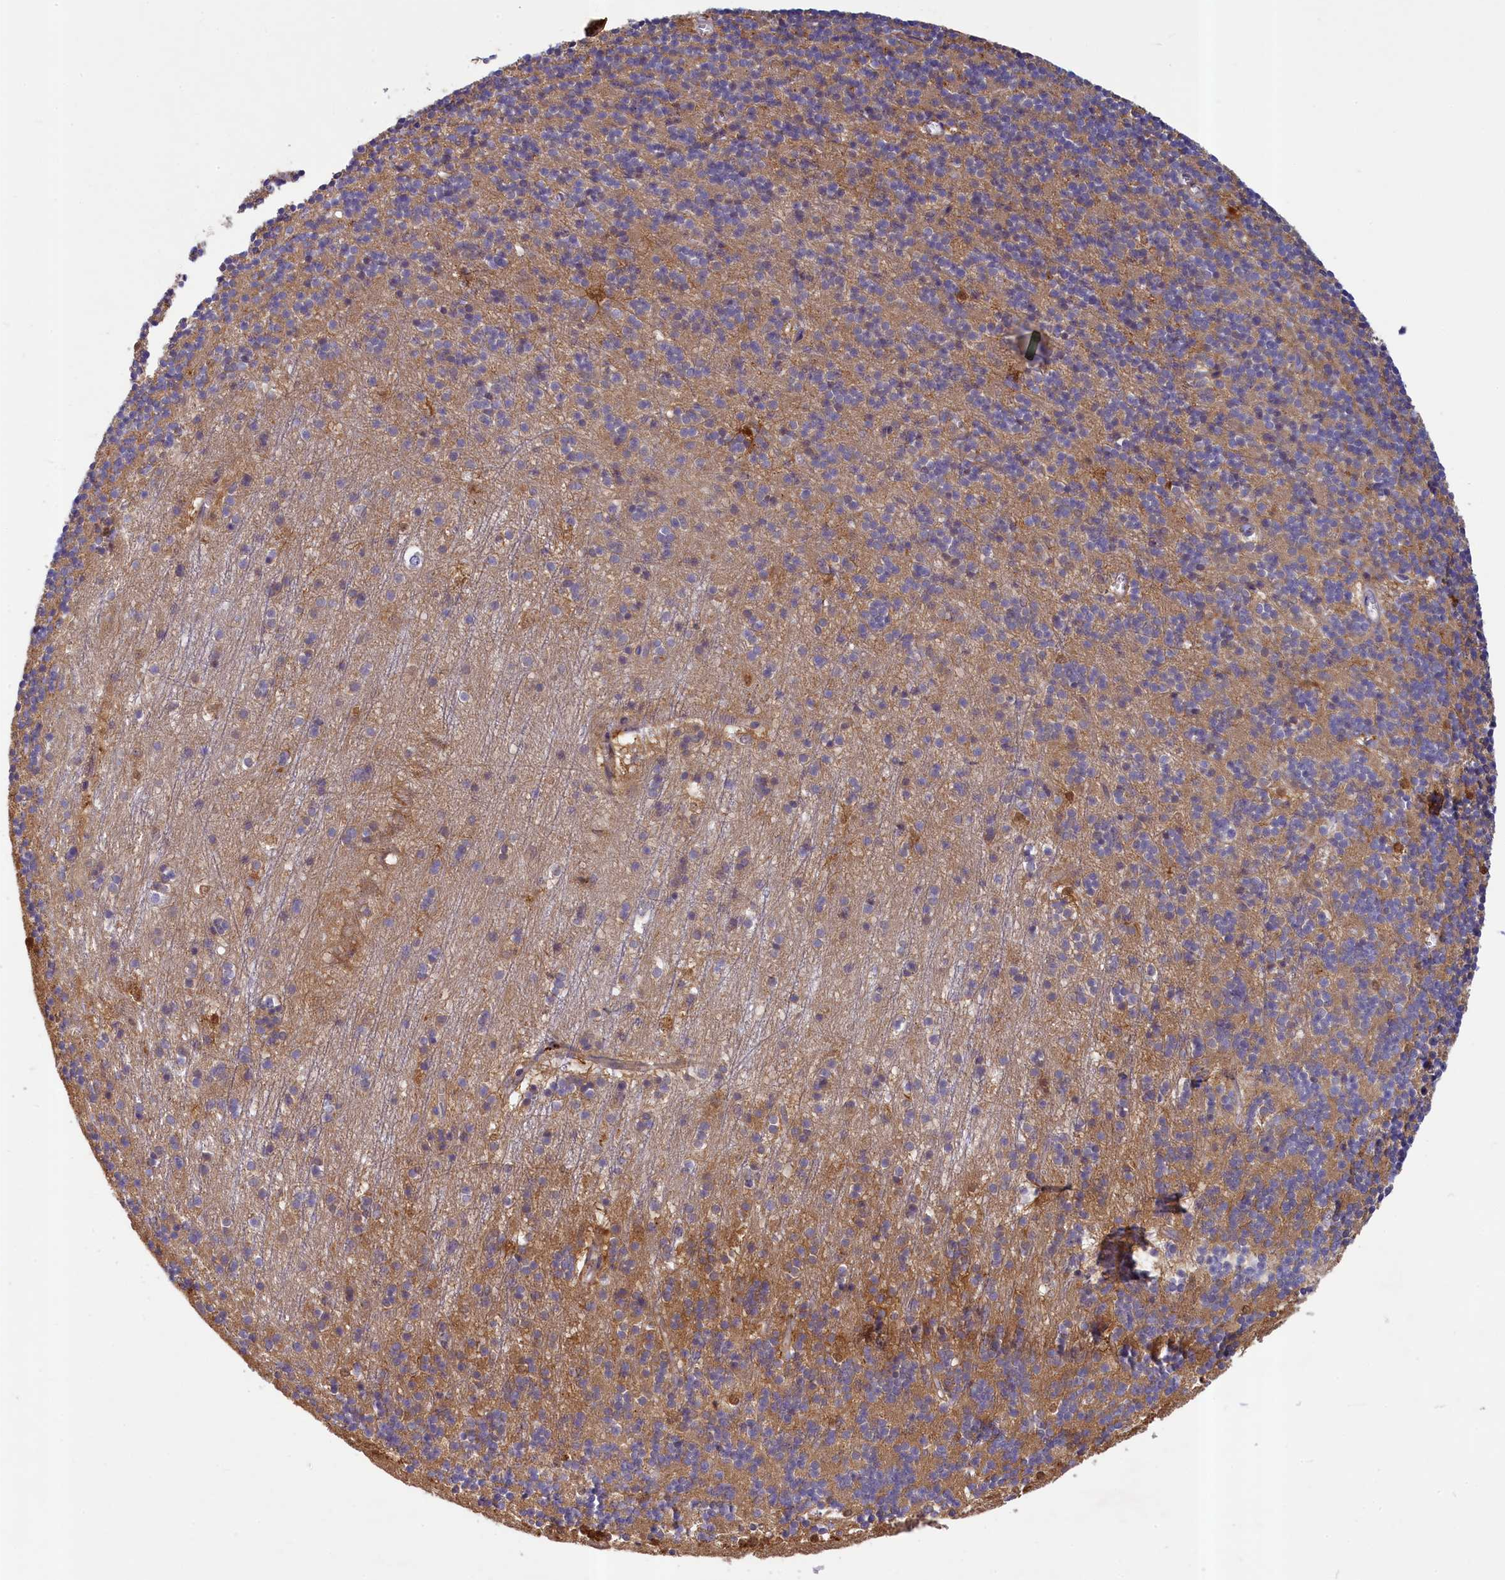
{"staining": {"intensity": "weak", "quantity": "25%-75%", "location": "cytoplasmic/membranous"}, "tissue": "cerebellum", "cell_type": "Cells in granular layer", "image_type": "normal", "snomed": [{"axis": "morphology", "description": "Normal tissue, NOS"}, {"axis": "topography", "description": "Cerebellum"}], "caption": "IHC micrograph of benign cerebellum: human cerebellum stained using immunohistochemistry demonstrates low levels of weak protein expression localized specifically in the cytoplasmic/membranous of cells in granular layer, appearing as a cytoplasmic/membranous brown color.", "gene": "NUBP1", "patient": {"sex": "male", "age": 54}}